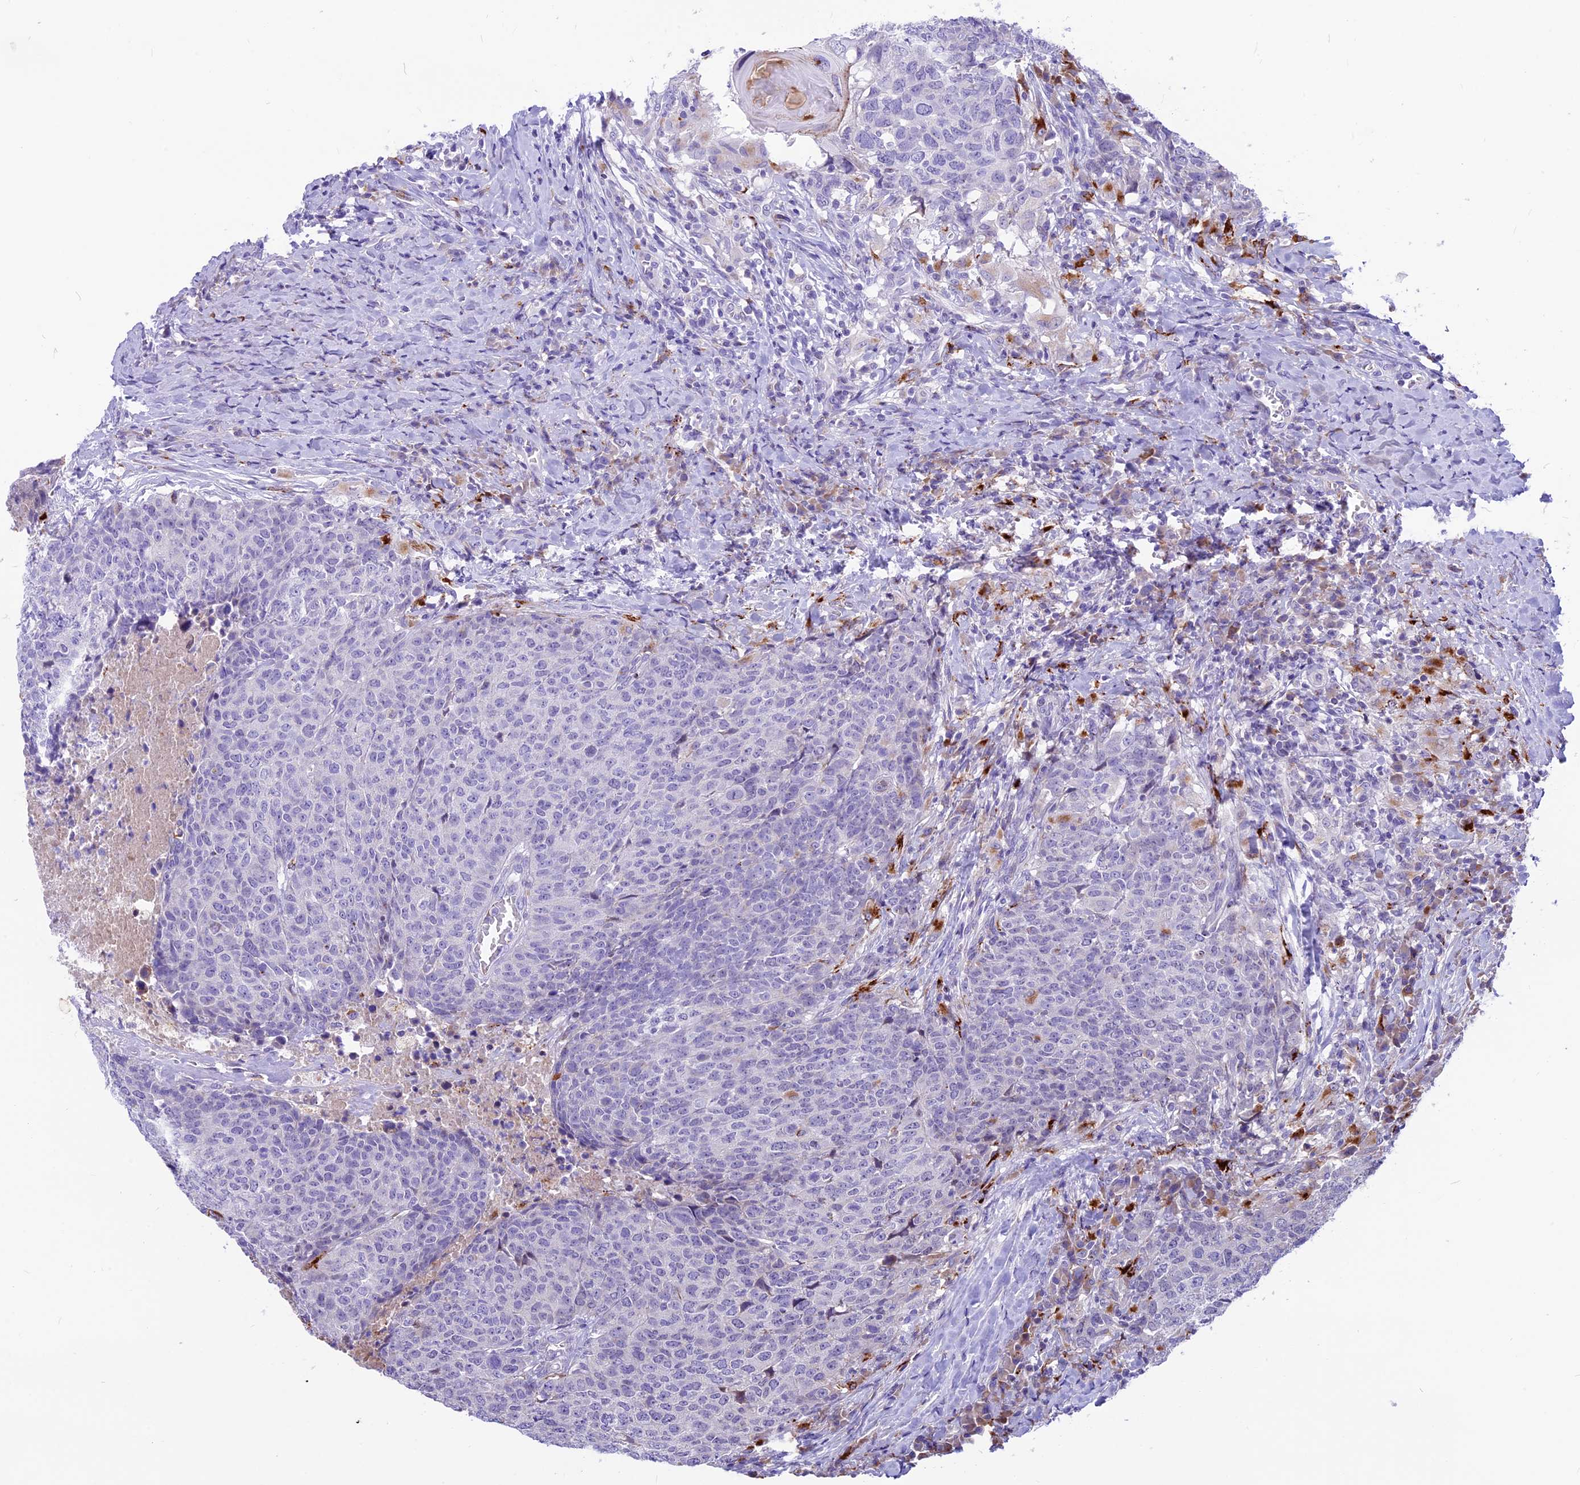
{"staining": {"intensity": "negative", "quantity": "none", "location": "none"}, "tissue": "head and neck cancer", "cell_type": "Tumor cells", "image_type": "cancer", "snomed": [{"axis": "morphology", "description": "Squamous cell carcinoma, NOS"}, {"axis": "topography", "description": "Head-Neck"}], "caption": "An image of squamous cell carcinoma (head and neck) stained for a protein reveals no brown staining in tumor cells.", "gene": "THRSP", "patient": {"sex": "male", "age": 66}}